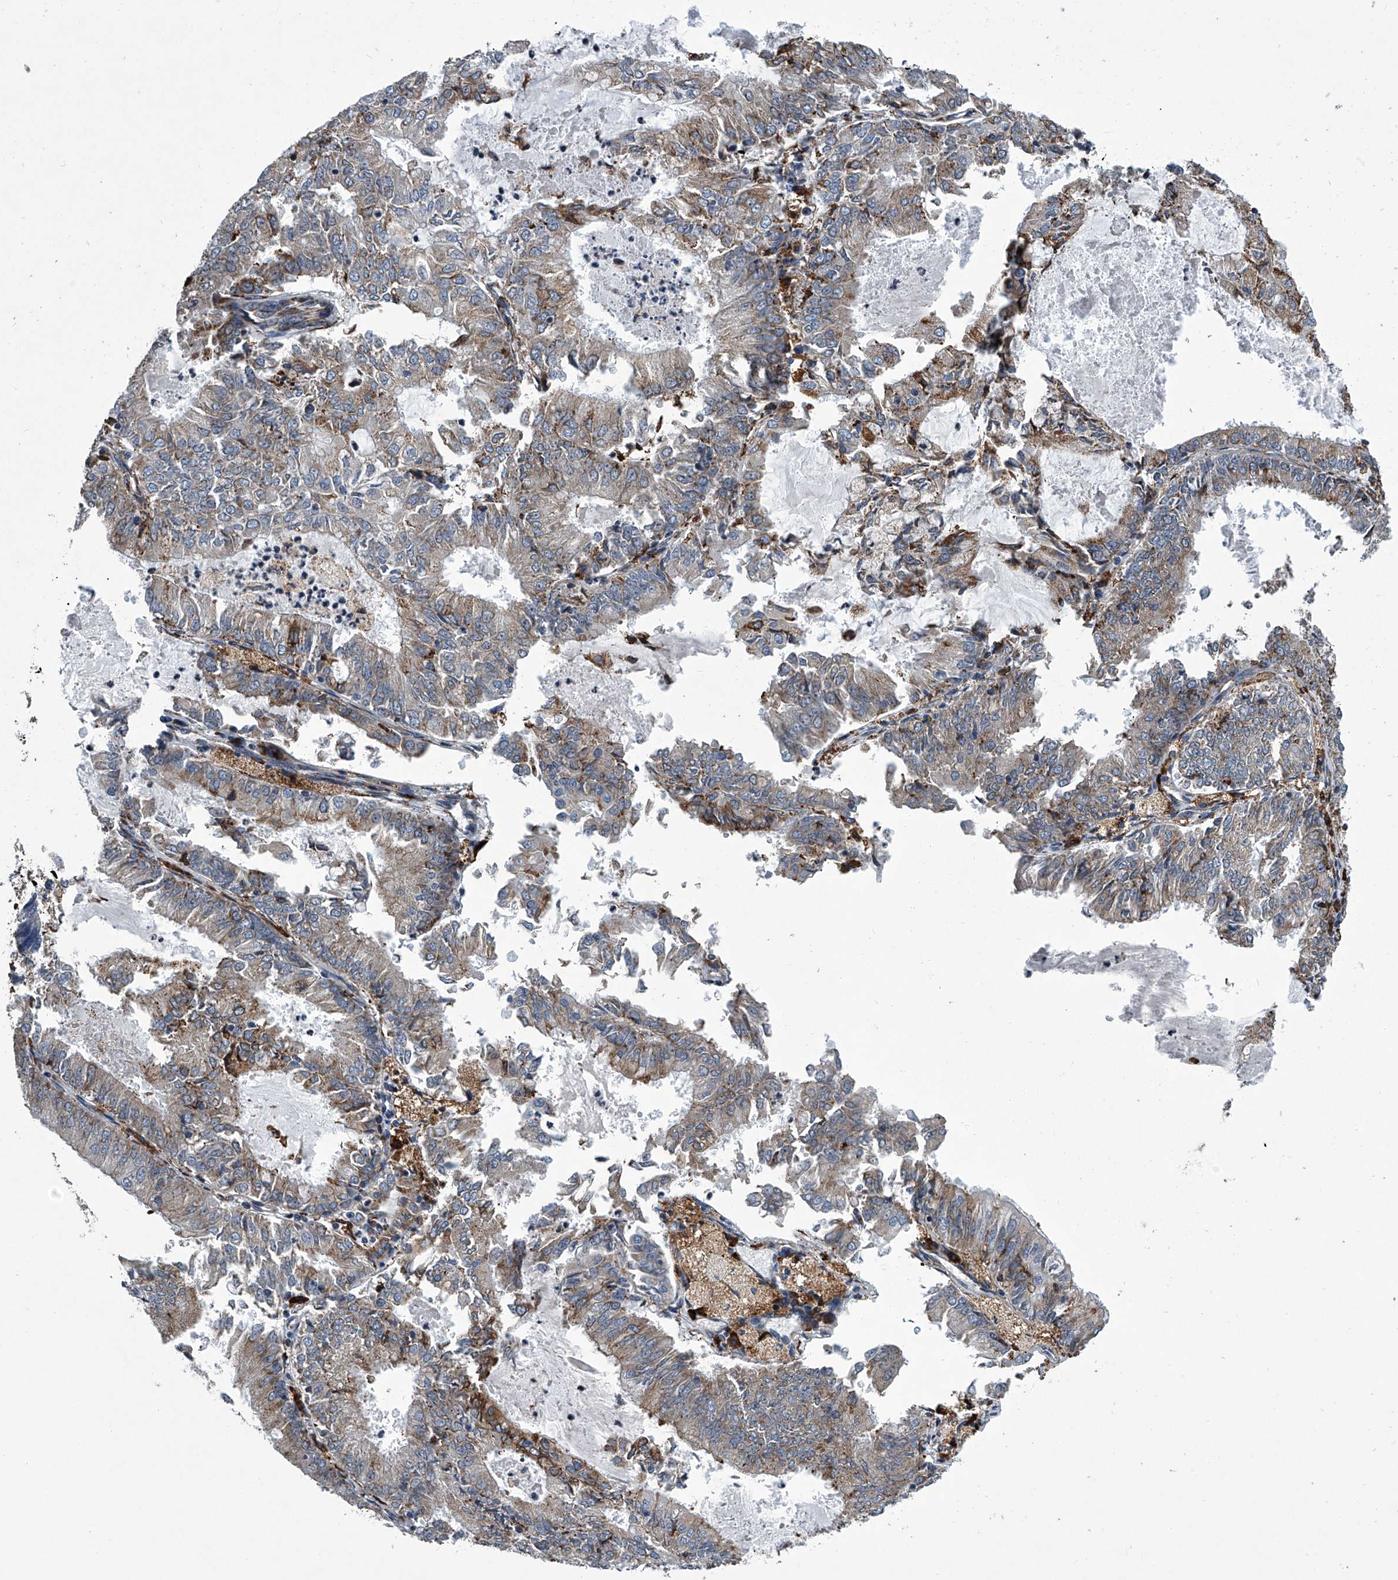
{"staining": {"intensity": "weak", "quantity": "25%-75%", "location": "cytoplasmic/membranous"}, "tissue": "endometrial cancer", "cell_type": "Tumor cells", "image_type": "cancer", "snomed": [{"axis": "morphology", "description": "Adenocarcinoma, NOS"}, {"axis": "topography", "description": "Endometrium"}], "caption": "Protein expression analysis of human endometrial cancer reveals weak cytoplasmic/membranous staining in approximately 25%-75% of tumor cells. Immunohistochemistry (ihc) stains the protein in brown and the nuclei are stained blue.", "gene": "TMEM63C", "patient": {"sex": "female", "age": 57}}